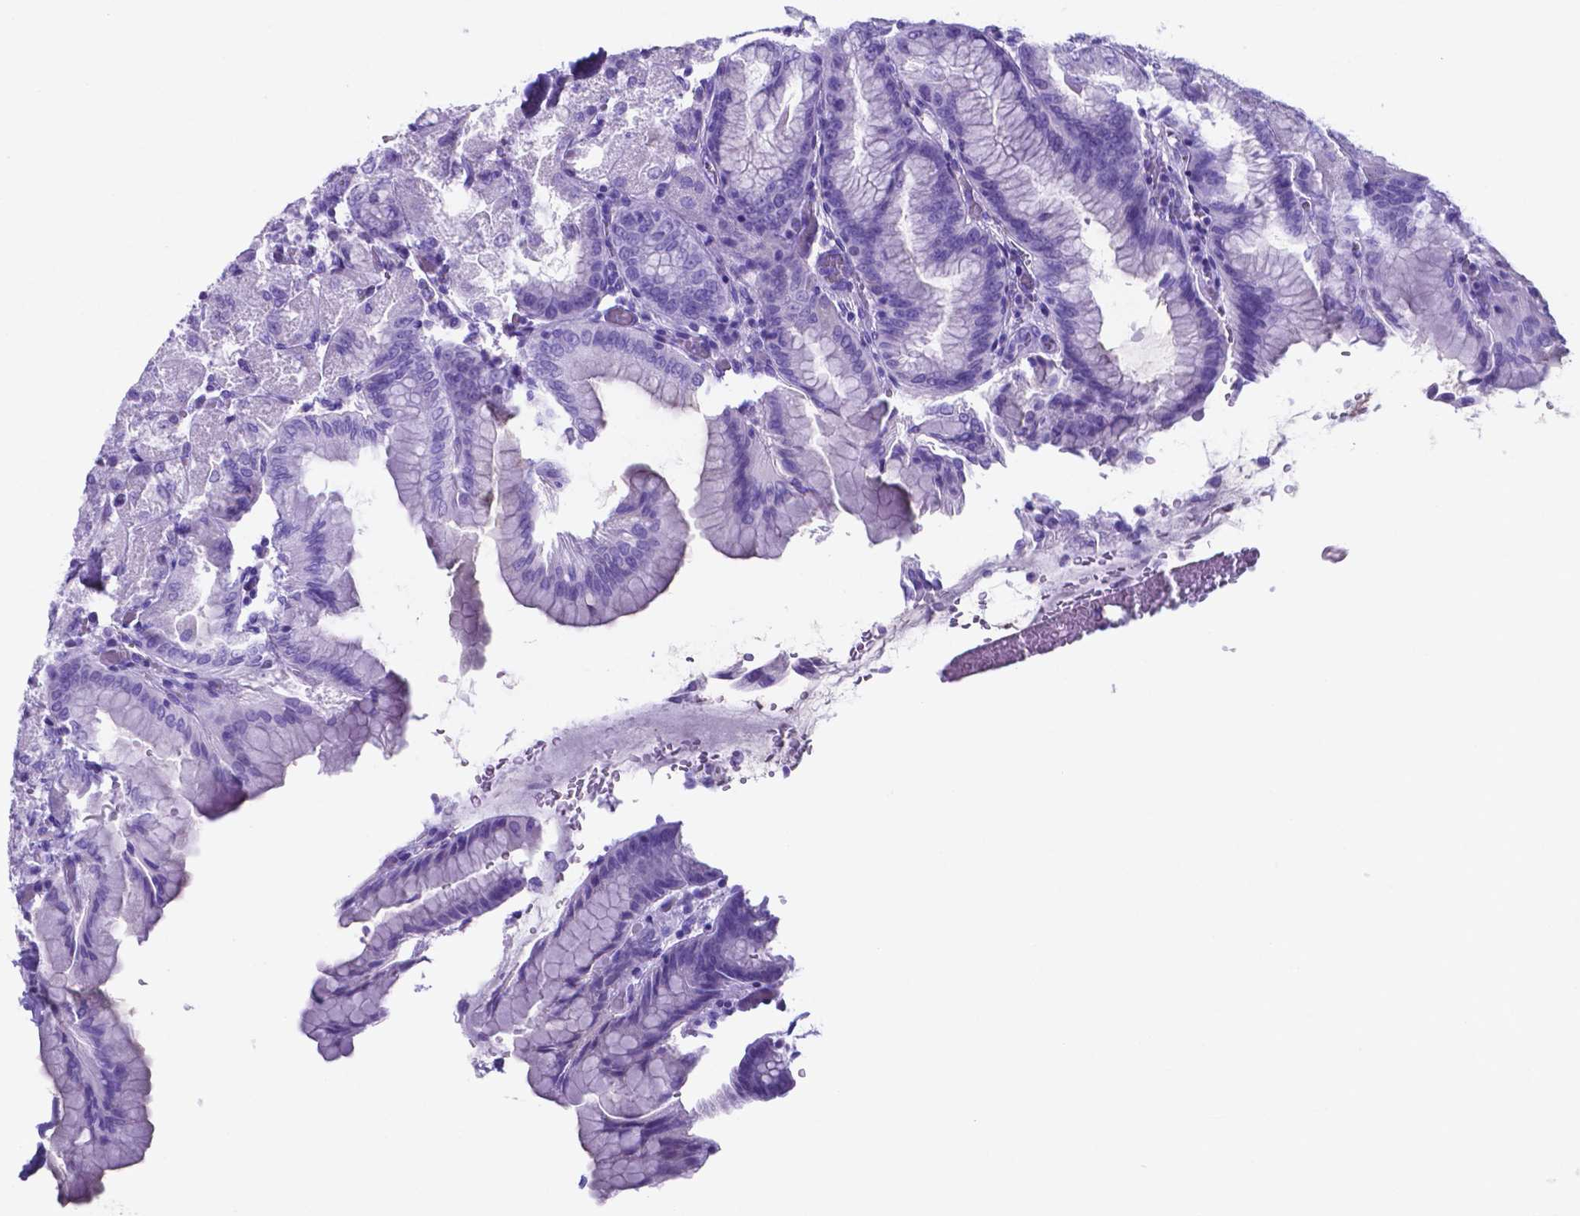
{"staining": {"intensity": "negative", "quantity": "none", "location": "none"}, "tissue": "stomach", "cell_type": "Glandular cells", "image_type": "normal", "snomed": [{"axis": "morphology", "description": "Normal tissue, NOS"}, {"axis": "topography", "description": "Stomach, upper"}, {"axis": "topography", "description": "Stomach"}, {"axis": "topography", "description": "Stomach, lower"}], "caption": "Protein analysis of unremarkable stomach demonstrates no significant positivity in glandular cells.", "gene": "DNAAF8", "patient": {"sex": "male", "age": 62}}